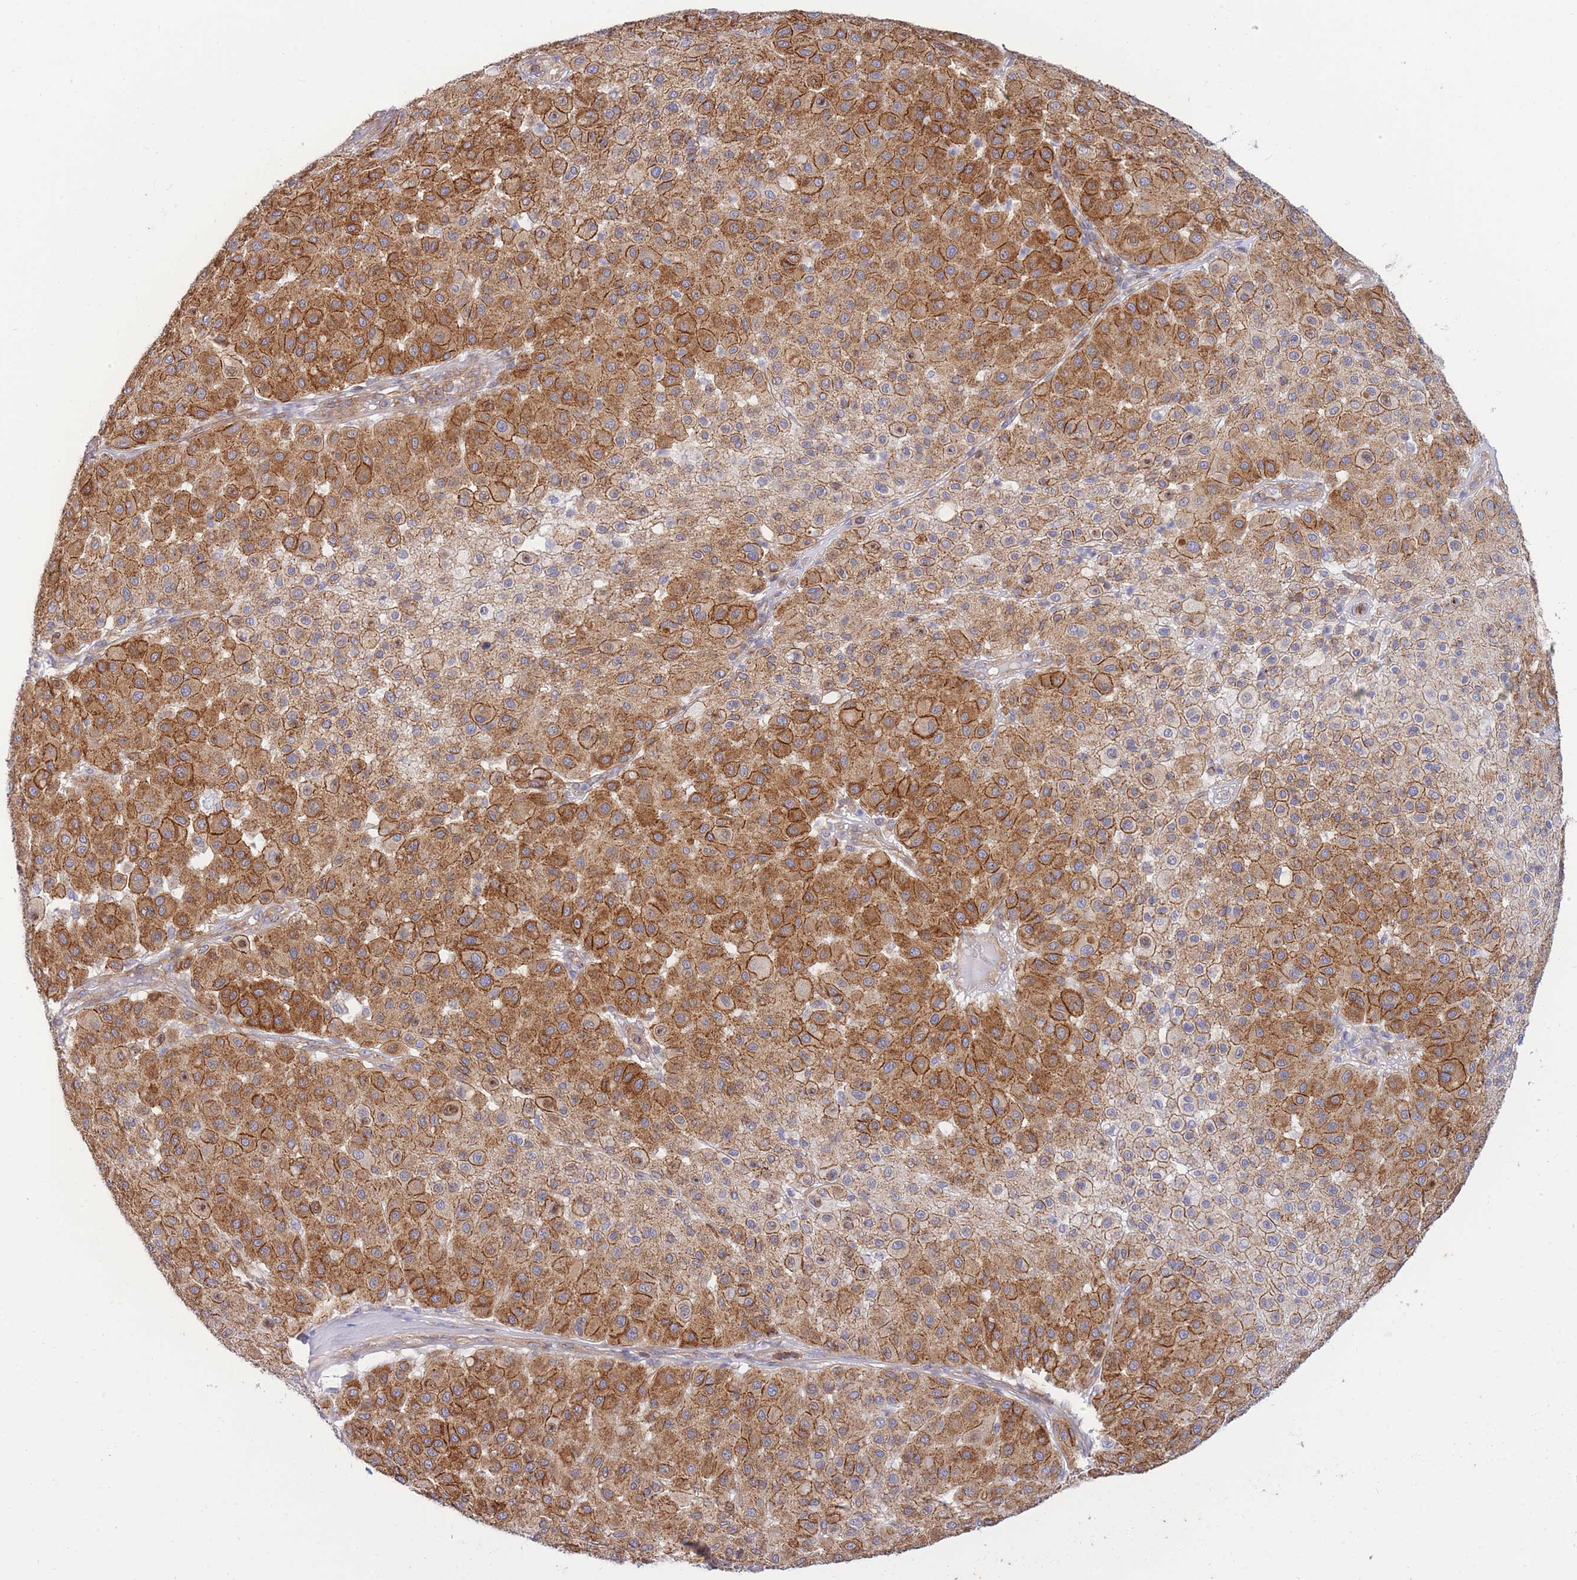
{"staining": {"intensity": "moderate", "quantity": ">75%", "location": "cytoplasmic/membranous"}, "tissue": "melanoma", "cell_type": "Tumor cells", "image_type": "cancer", "snomed": [{"axis": "morphology", "description": "Malignant melanoma, Metastatic site"}, {"axis": "topography", "description": "Smooth muscle"}], "caption": "Moderate cytoplasmic/membranous protein expression is seen in approximately >75% of tumor cells in malignant melanoma (metastatic site). Using DAB (3,3'-diaminobenzidine) (brown) and hematoxylin (blue) stains, captured at high magnification using brightfield microscopy.", "gene": "REM1", "patient": {"sex": "male", "age": 41}}